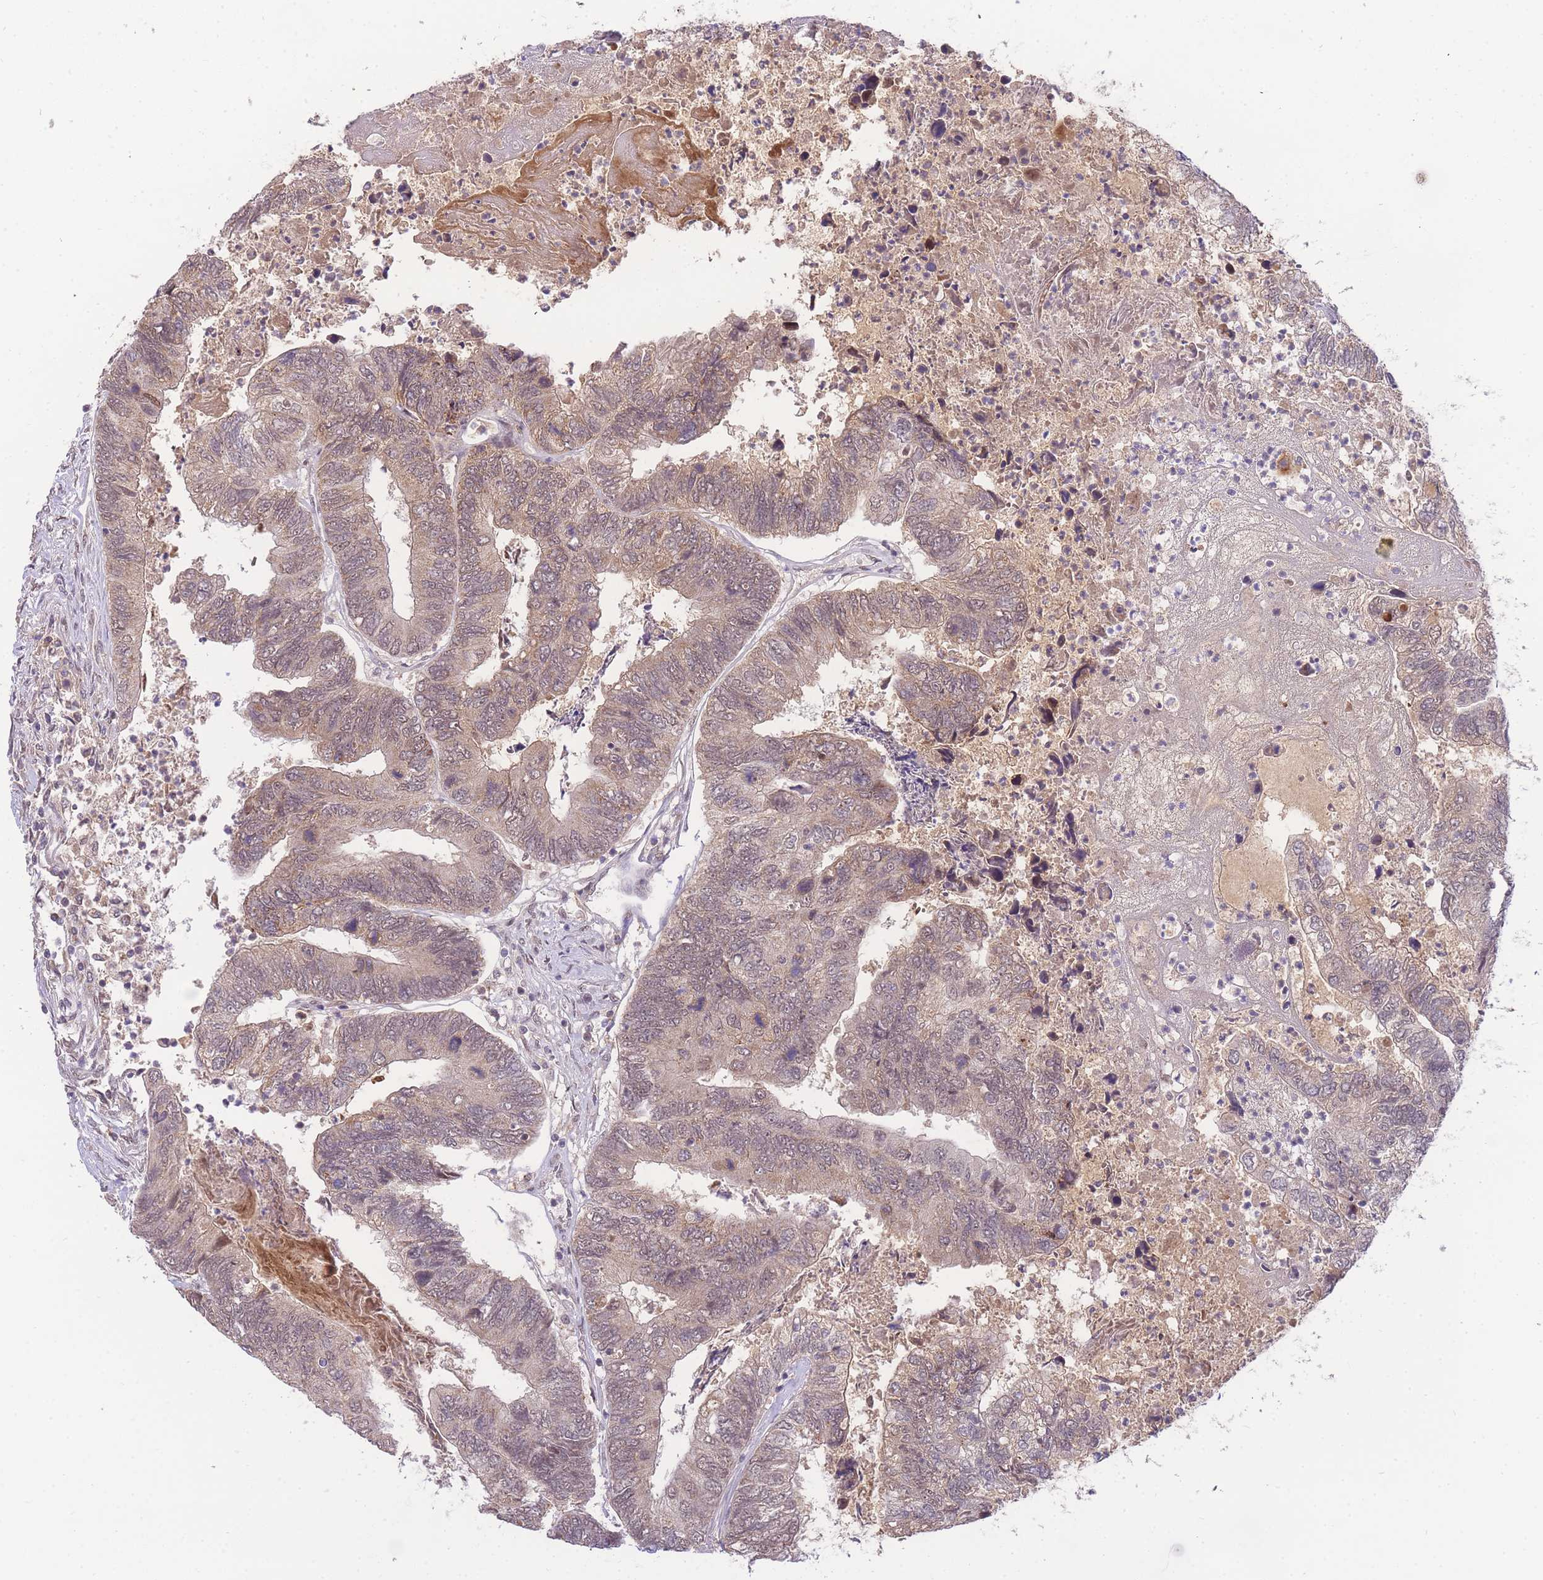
{"staining": {"intensity": "moderate", "quantity": ">75%", "location": "cytoplasmic/membranous,nuclear"}, "tissue": "colorectal cancer", "cell_type": "Tumor cells", "image_type": "cancer", "snomed": [{"axis": "morphology", "description": "Adenocarcinoma, NOS"}, {"axis": "topography", "description": "Colon"}], "caption": "A brown stain shows moderate cytoplasmic/membranous and nuclear expression of a protein in colorectal cancer tumor cells.", "gene": "PUS10", "patient": {"sex": "female", "age": 67}}